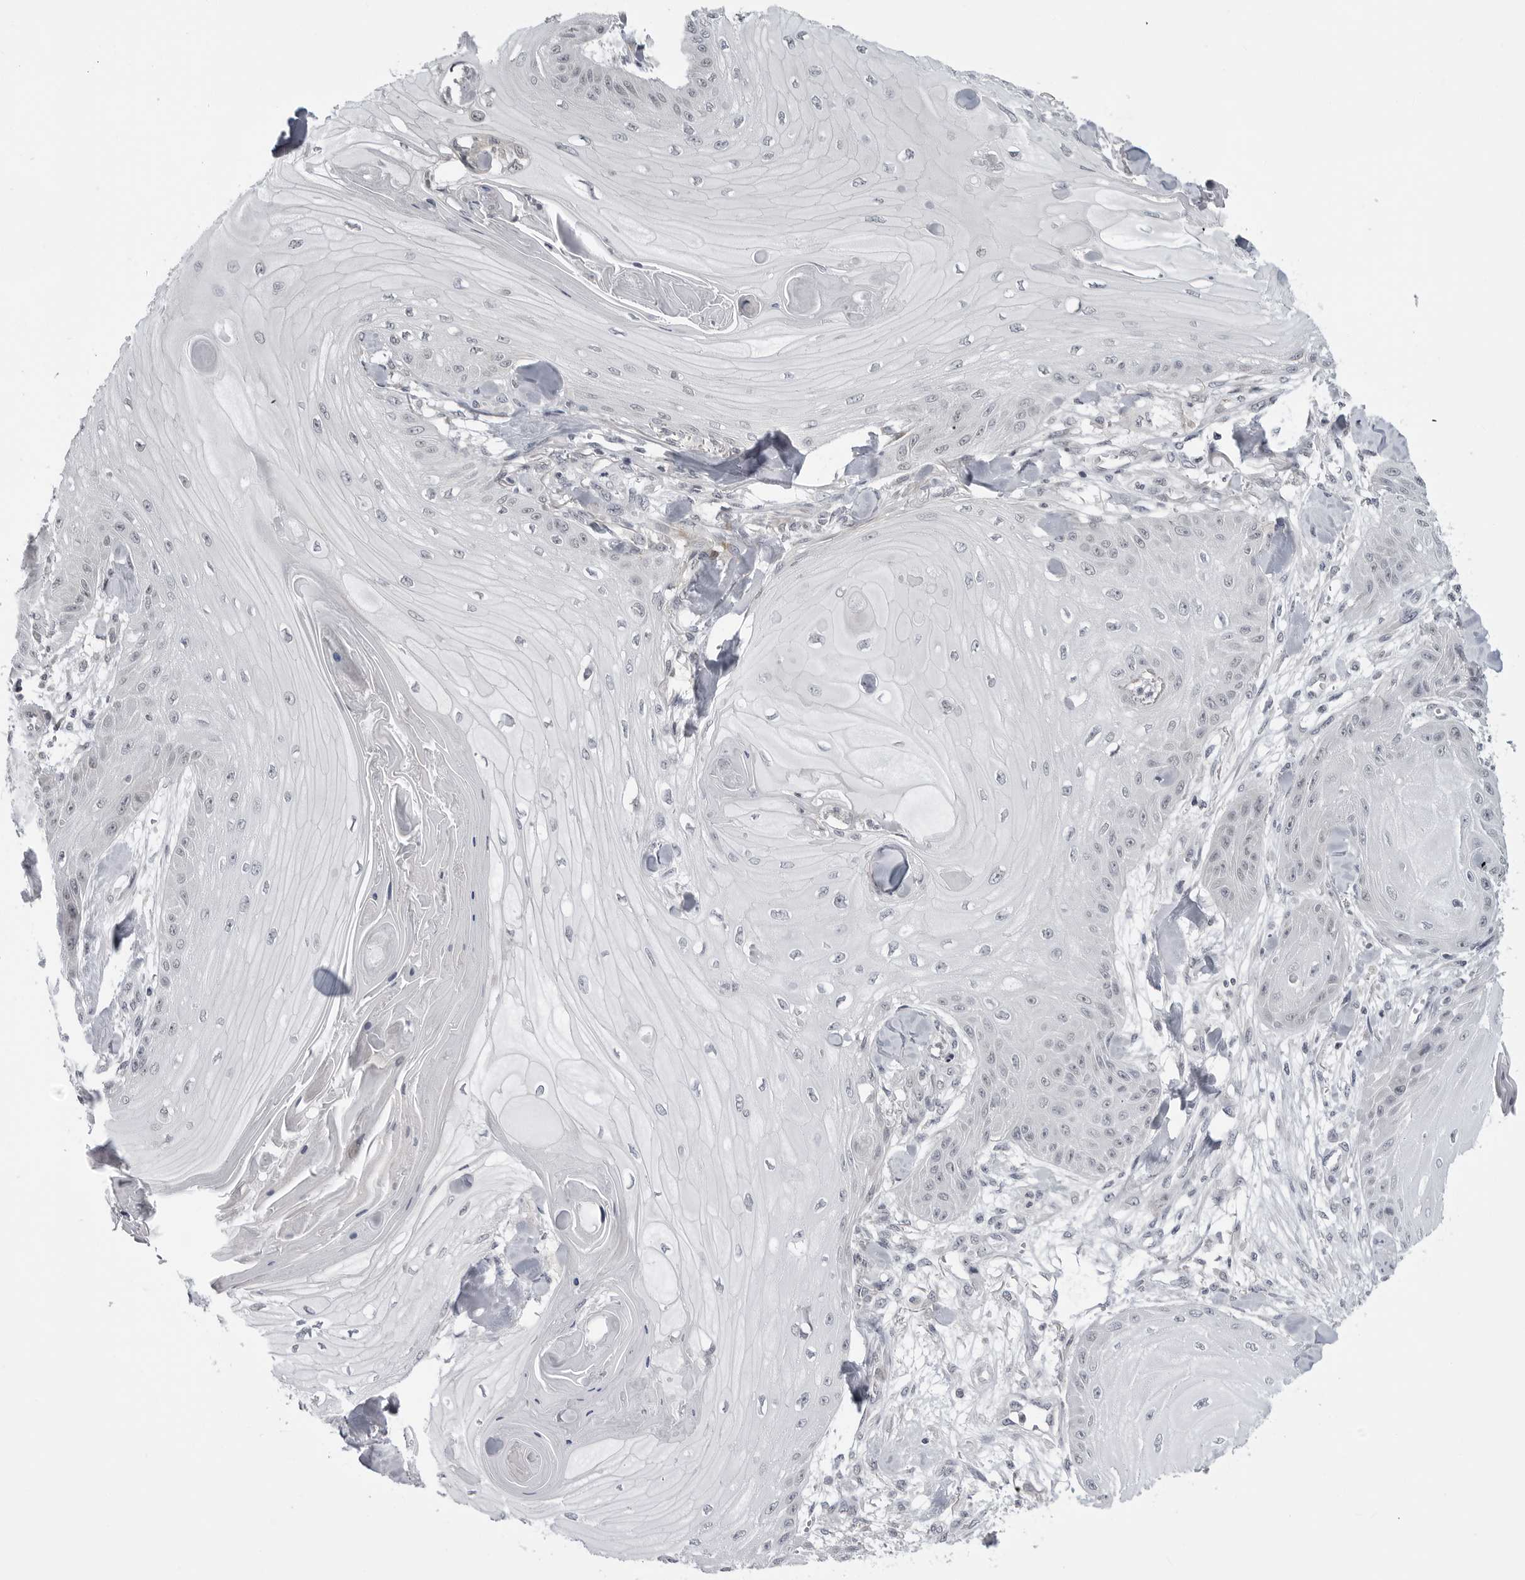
{"staining": {"intensity": "negative", "quantity": "none", "location": "none"}, "tissue": "skin cancer", "cell_type": "Tumor cells", "image_type": "cancer", "snomed": [{"axis": "morphology", "description": "Squamous cell carcinoma, NOS"}, {"axis": "topography", "description": "Skin"}], "caption": "Human squamous cell carcinoma (skin) stained for a protein using immunohistochemistry demonstrates no positivity in tumor cells.", "gene": "ADAMTS5", "patient": {"sex": "male", "age": 74}}